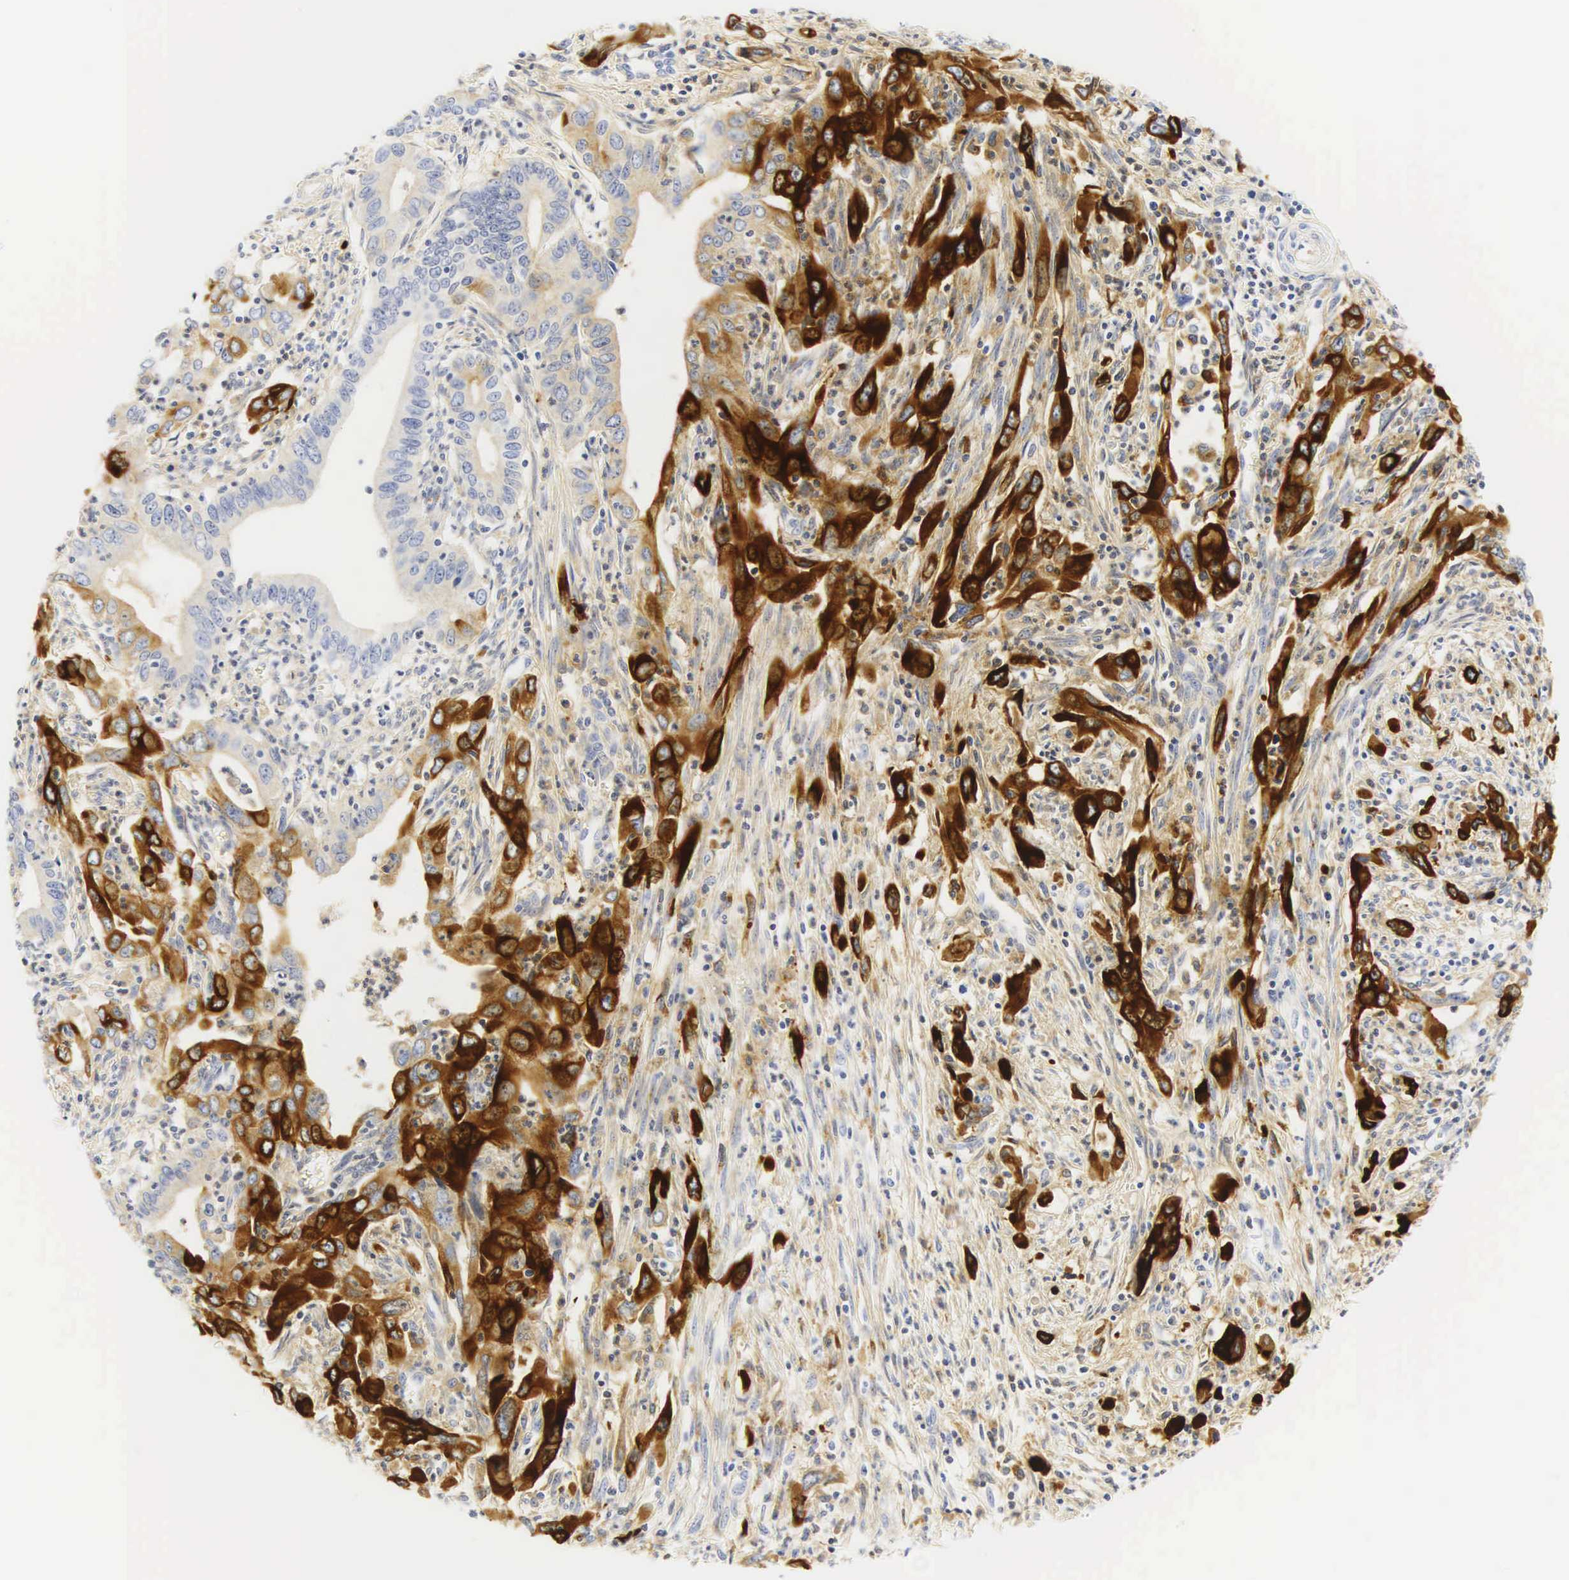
{"staining": {"intensity": "strong", "quantity": "25%-75%", "location": "cytoplasmic/membranous"}, "tissue": "cervical cancer", "cell_type": "Tumor cells", "image_type": "cancer", "snomed": [{"axis": "morphology", "description": "Normal tissue, NOS"}, {"axis": "morphology", "description": "Adenocarcinoma, NOS"}, {"axis": "topography", "description": "Cervix"}], "caption": "Tumor cells exhibit high levels of strong cytoplasmic/membranous expression in about 25%-75% of cells in cervical cancer (adenocarcinoma).", "gene": "CGB3", "patient": {"sex": "female", "age": 34}}